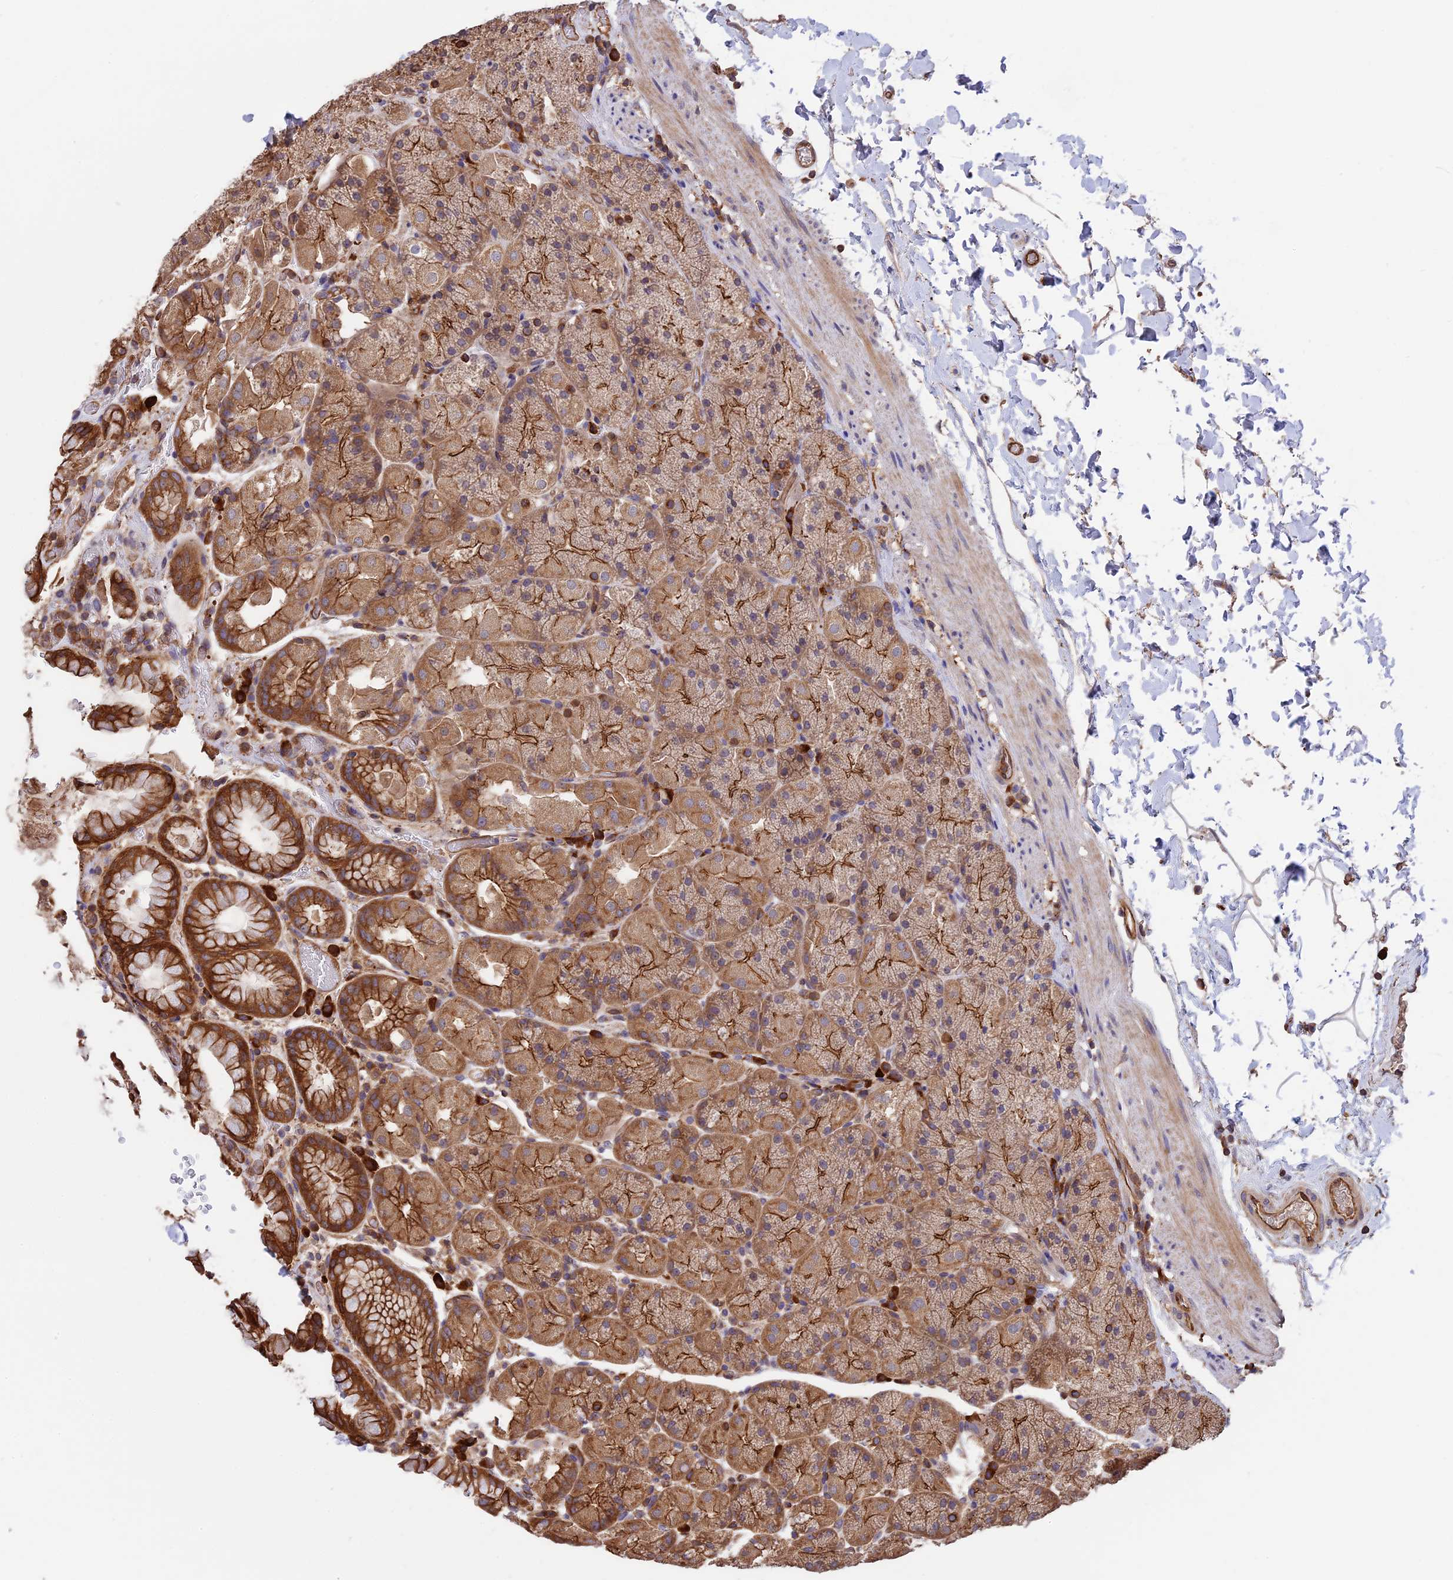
{"staining": {"intensity": "strong", "quantity": ">75%", "location": "cytoplasmic/membranous"}, "tissue": "stomach", "cell_type": "Glandular cells", "image_type": "normal", "snomed": [{"axis": "morphology", "description": "Normal tissue, NOS"}, {"axis": "topography", "description": "Stomach, upper"}, {"axis": "topography", "description": "Stomach, lower"}], "caption": "Immunohistochemistry (DAB (3,3'-diaminobenzidine)) staining of unremarkable stomach displays strong cytoplasmic/membranous protein positivity in about >75% of glandular cells.", "gene": "GAS8", "patient": {"sex": "male", "age": 67}}